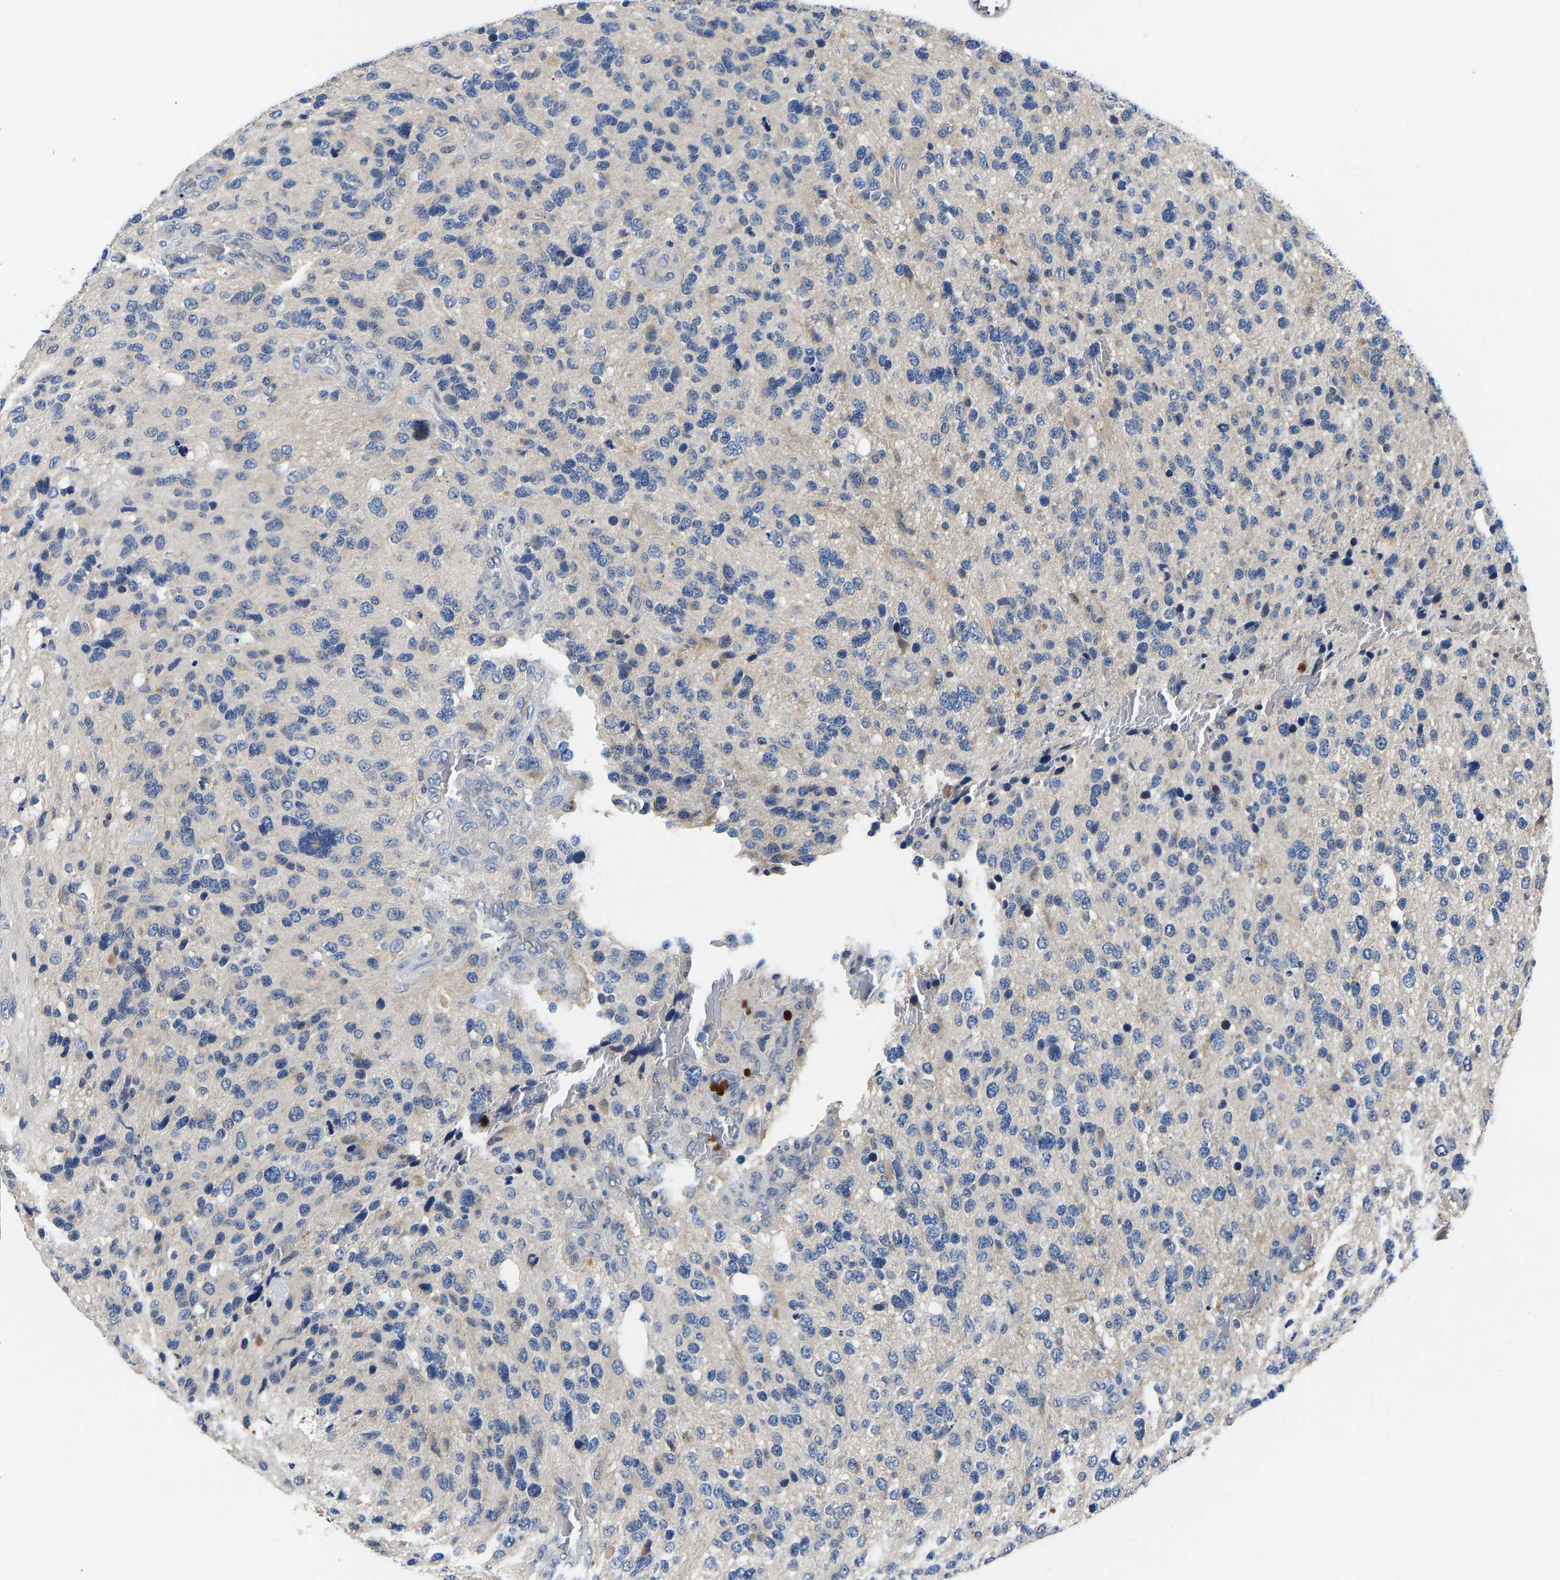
{"staining": {"intensity": "negative", "quantity": "none", "location": "none"}, "tissue": "glioma", "cell_type": "Tumor cells", "image_type": "cancer", "snomed": [{"axis": "morphology", "description": "Glioma, malignant, High grade"}, {"axis": "topography", "description": "Brain"}], "caption": "The IHC histopathology image has no significant staining in tumor cells of malignant glioma (high-grade) tissue.", "gene": "TOR1B", "patient": {"sex": "female", "age": 58}}